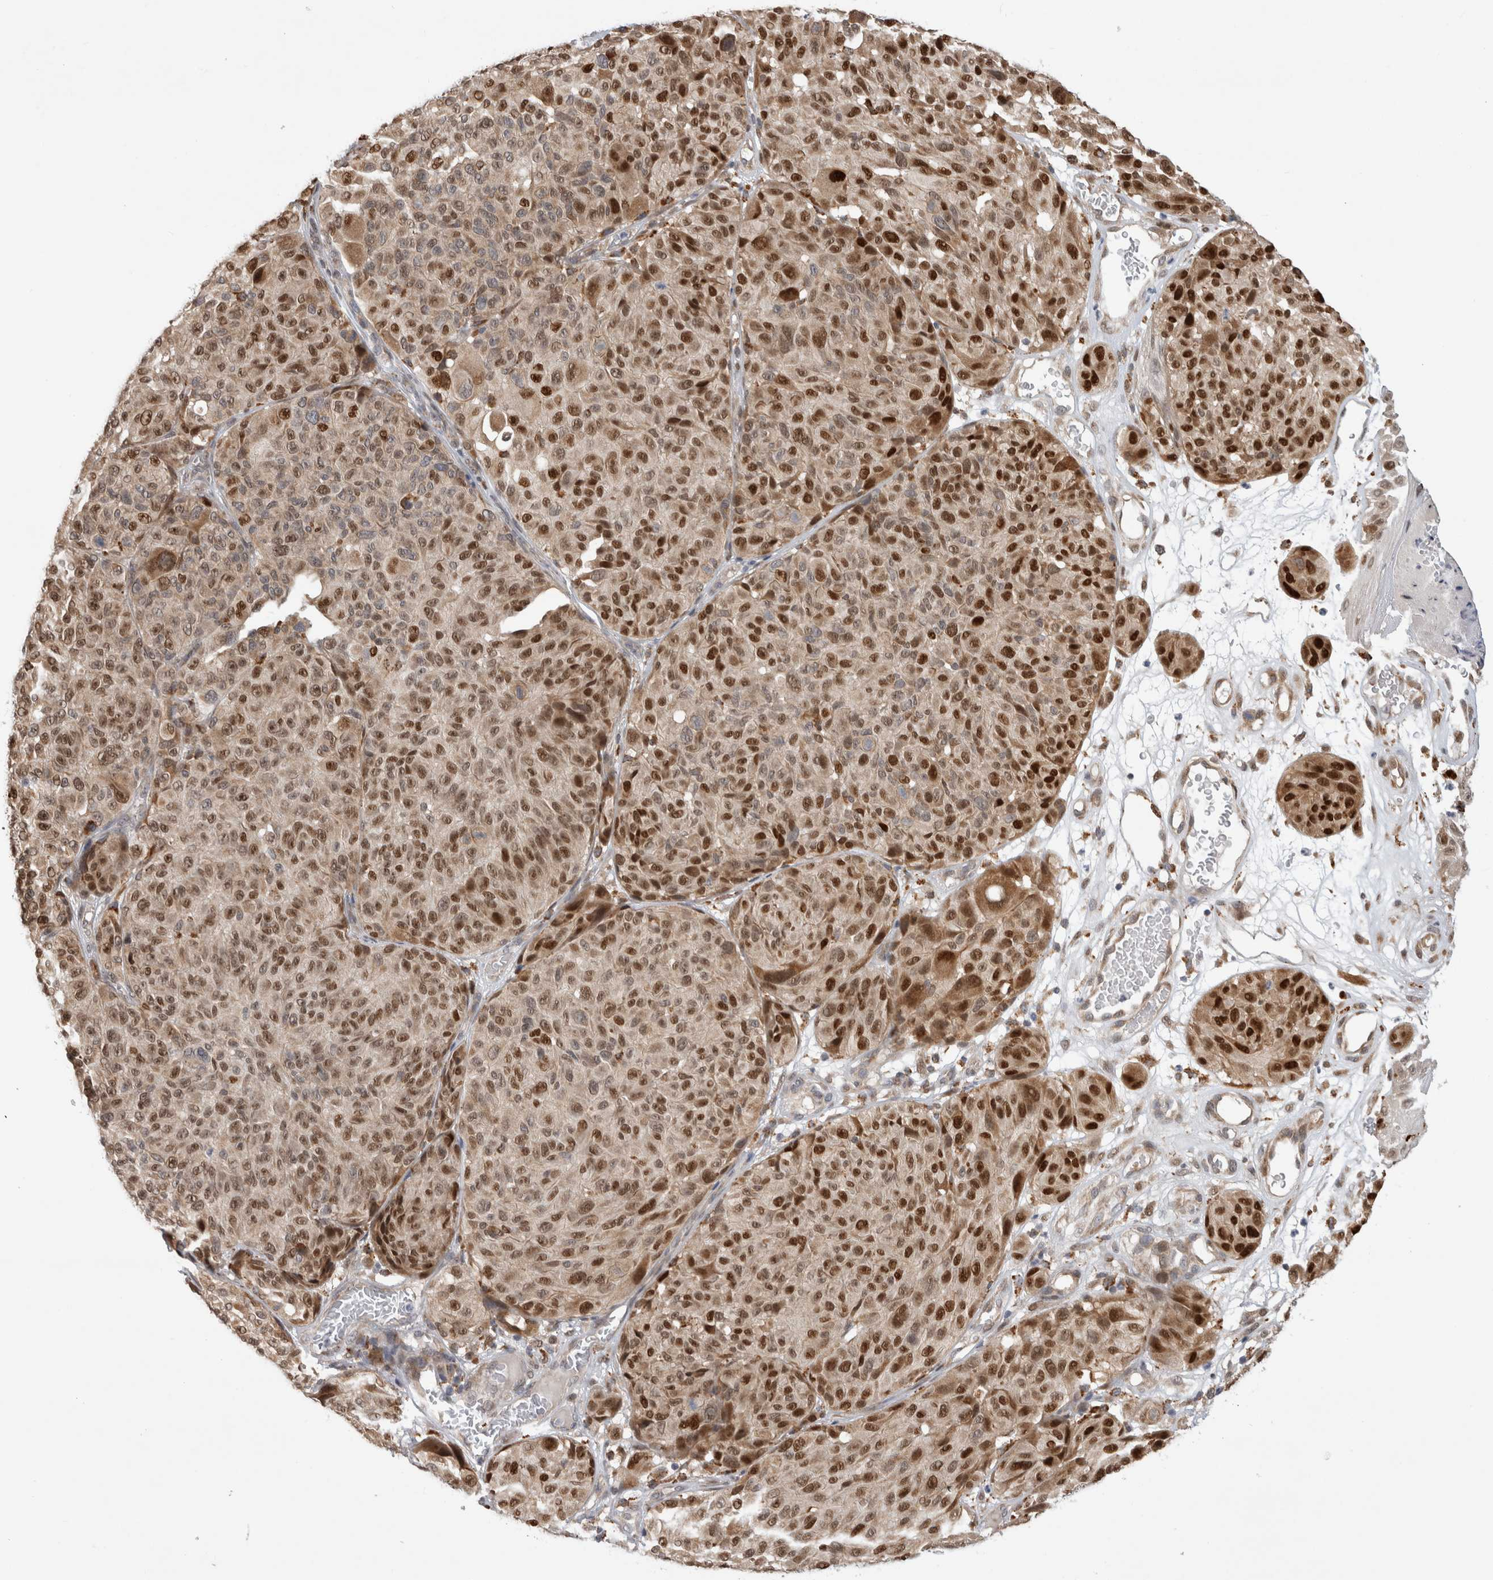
{"staining": {"intensity": "strong", "quantity": ">75%", "location": "cytoplasmic/membranous,nuclear"}, "tissue": "melanoma", "cell_type": "Tumor cells", "image_type": "cancer", "snomed": [{"axis": "morphology", "description": "Malignant melanoma, NOS"}, {"axis": "topography", "description": "Skin"}], "caption": "A histopathology image of human melanoma stained for a protein shows strong cytoplasmic/membranous and nuclear brown staining in tumor cells. (DAB (3,3'-diaminobenzidine) = brown stain, brightfield microscopy at high magnification).", "gene": "NAB2", "patient": {"sex": "male", "age": 83}}